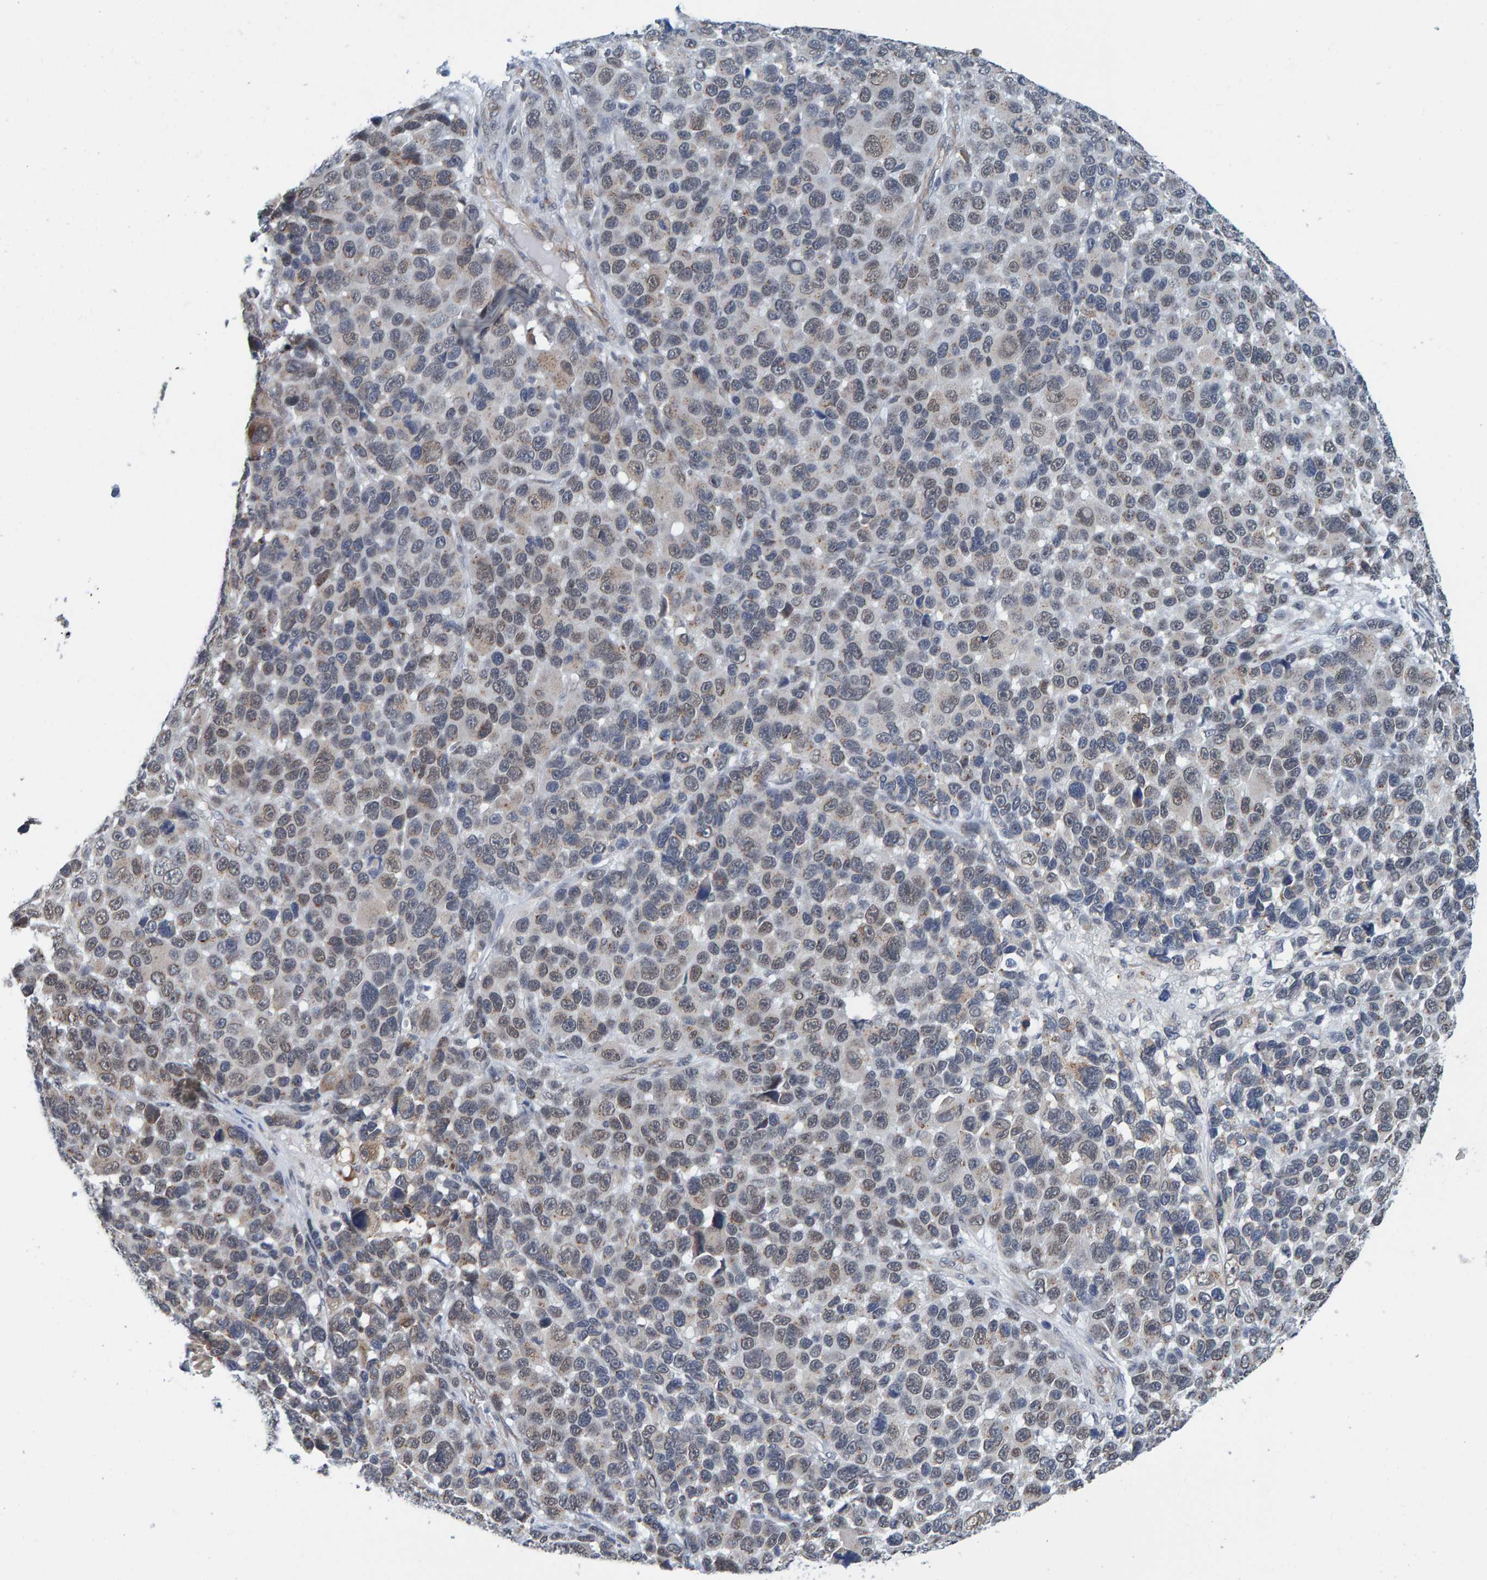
{"staining": {"intensity": "weak", "quantity": "<25%", "location": "cytoplasmic/membranous"}, "tissue": "melanoma", "cell_type": "Tumor cells", "image_type": "cancer", "snomed": [{"axis": "morphology", "description": "Malignant melanoma, NOS"}, {"axis": "topography", "description": "Skin"}], "caption": "There is no significant expression in tumor cells of melanoma.", "gene": "SCRN2", "patient": {"sex": "male", "age": 53}}